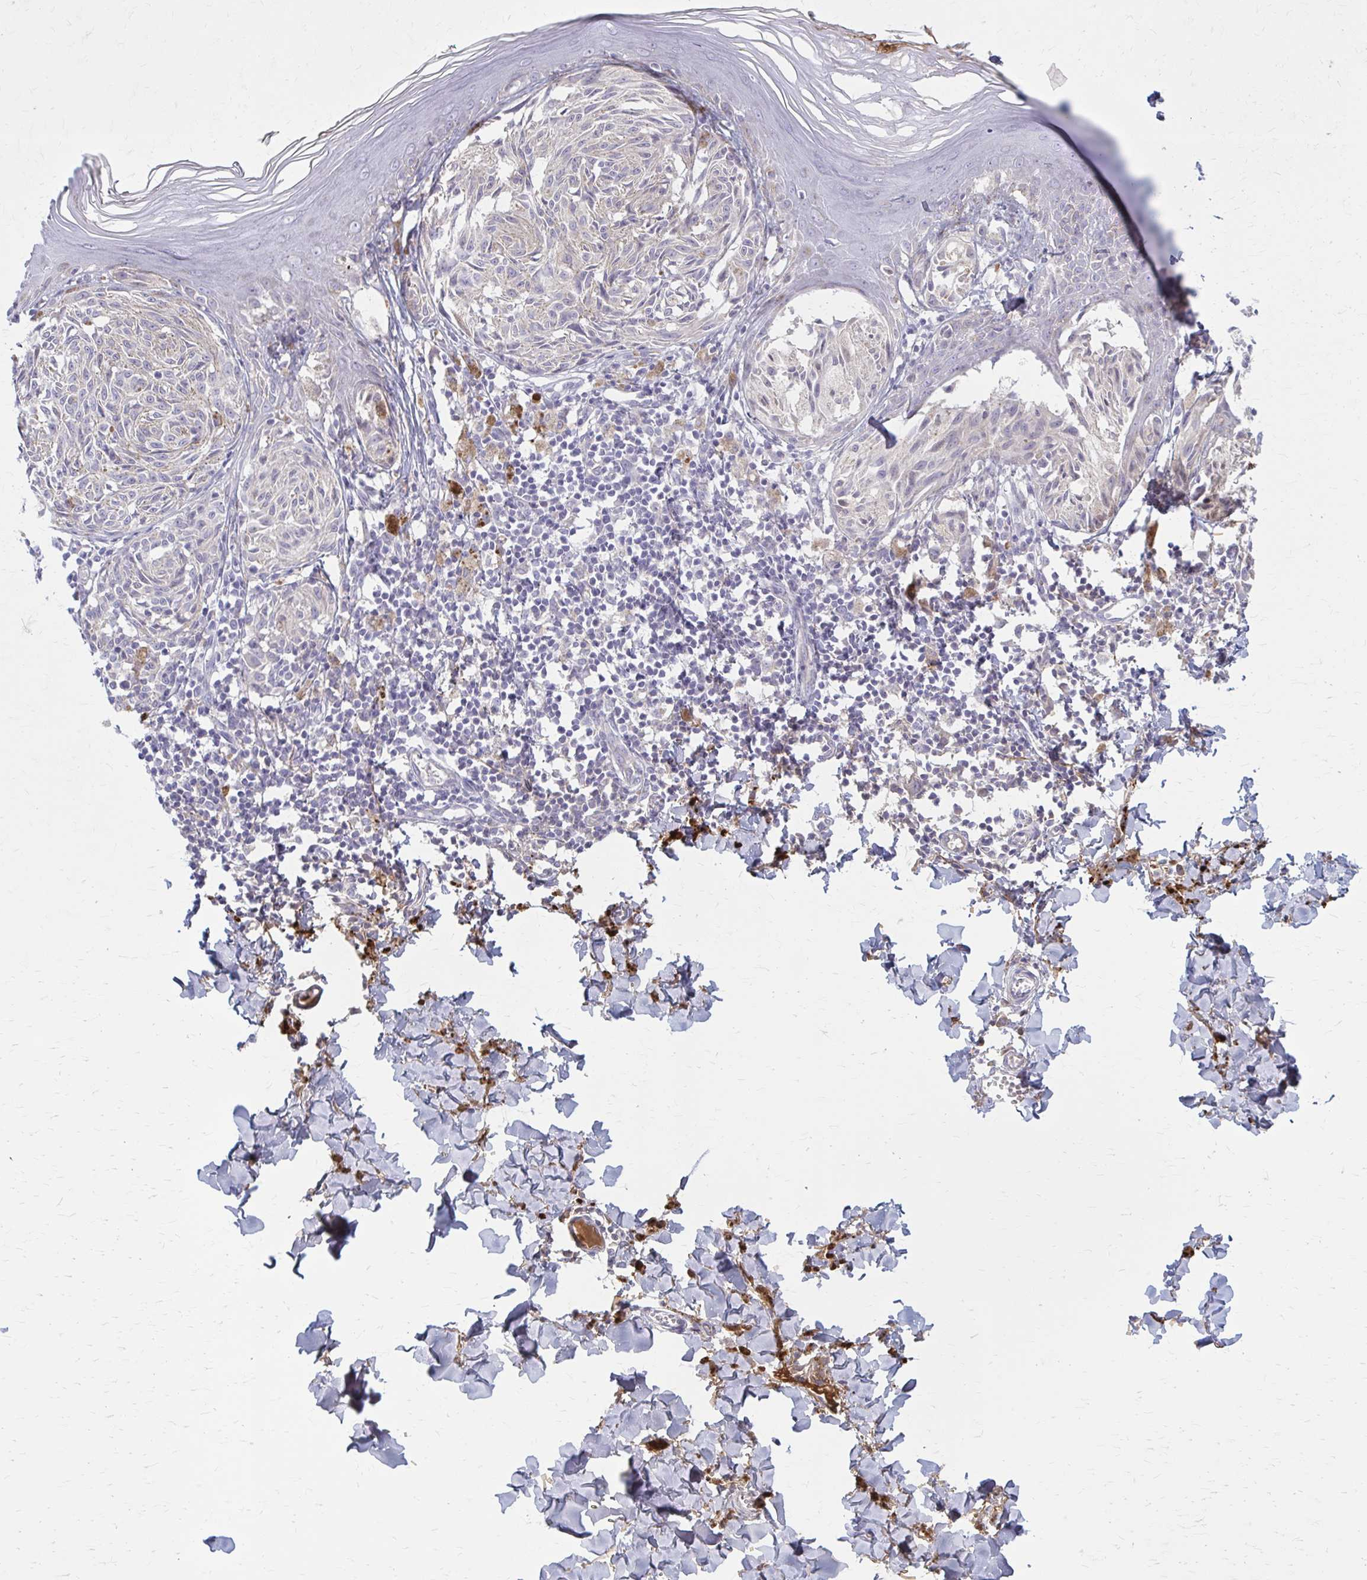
{"staining": {"intensity": "negative", "quantity": "none", "location": "none"}, "tissue": "melanoma", "cell_type": "Tumor cells", "image_type": "cancer", "snomed": [{"axis": "morphology", "description": "Malignant melanoma, NOS"}, {"axis": "topography", "description": "Skin"}], "caption": "Immunohistochemistry (IHC) image of neoplastic tissue: human malignant melanoma stained with DAB (3,3'-diaminobenzidine) exhibits no significant protein expression in tumor cells.", "gene": "SERPIND1", "patient": {"sex": "female", "age": 38}}